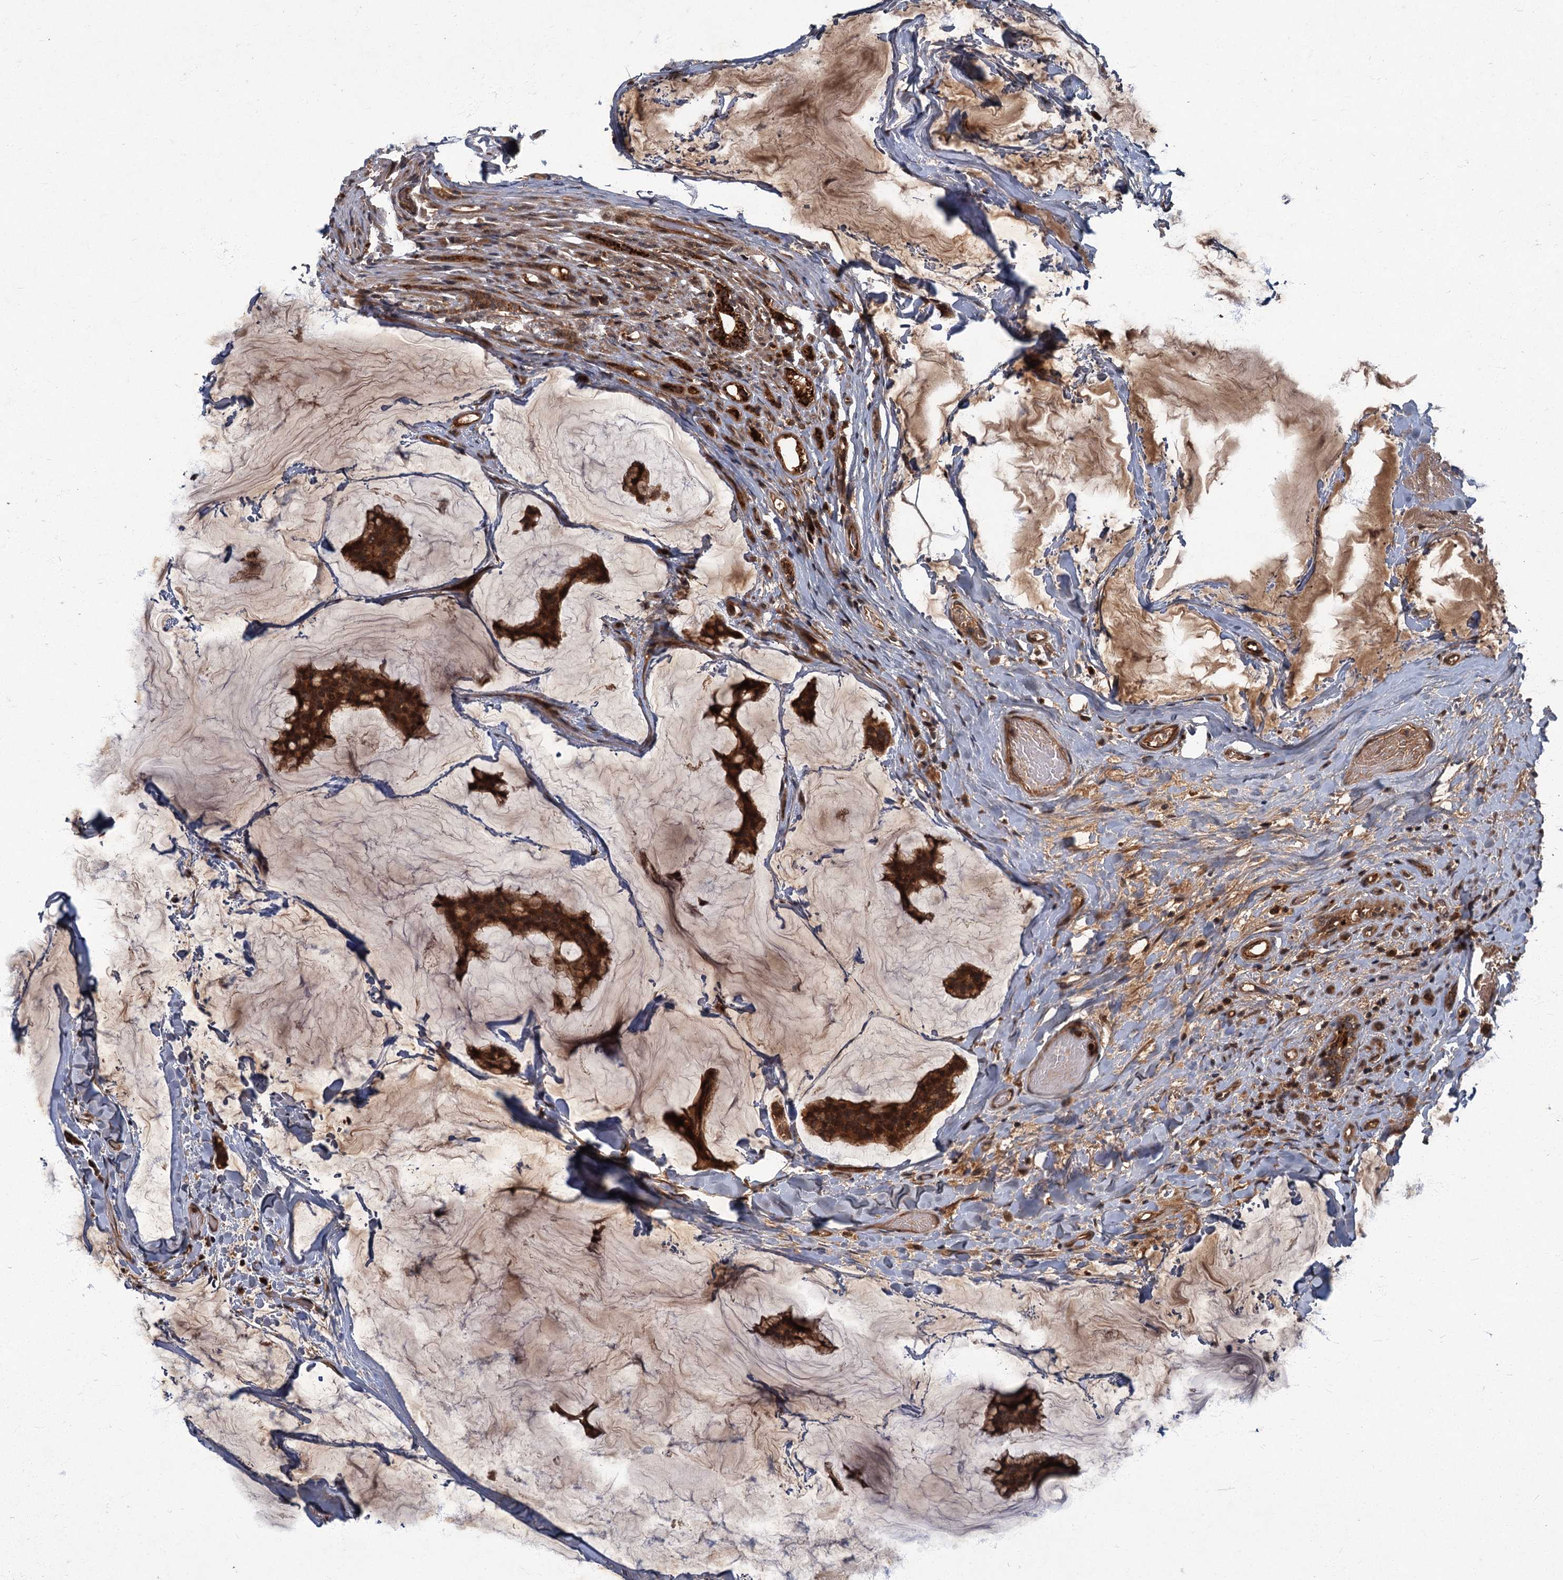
{"staining": {"intensity": "strong", "quantity": ">75%", "location": "cytoplasmic/membranous"}, "tissue": "breast cancer", "cell_type": "Tumor cells", "image_type": "cancer", "snomed": [{"axis": "morphology", "description": "Duct carcinoma"}, {"axis": "topography", "description": "Breast"}], "caption": "Protein staining of breast intraductal carcinoma tissue exhibits strong cytoplasmic/membranous positivity in about >75% of tumor cells. The protein of interest is shown in brown color, while the nuclei are stained blue.", "gene": "SLC11A2", "patient": {"sex": "female", "age": 93}}